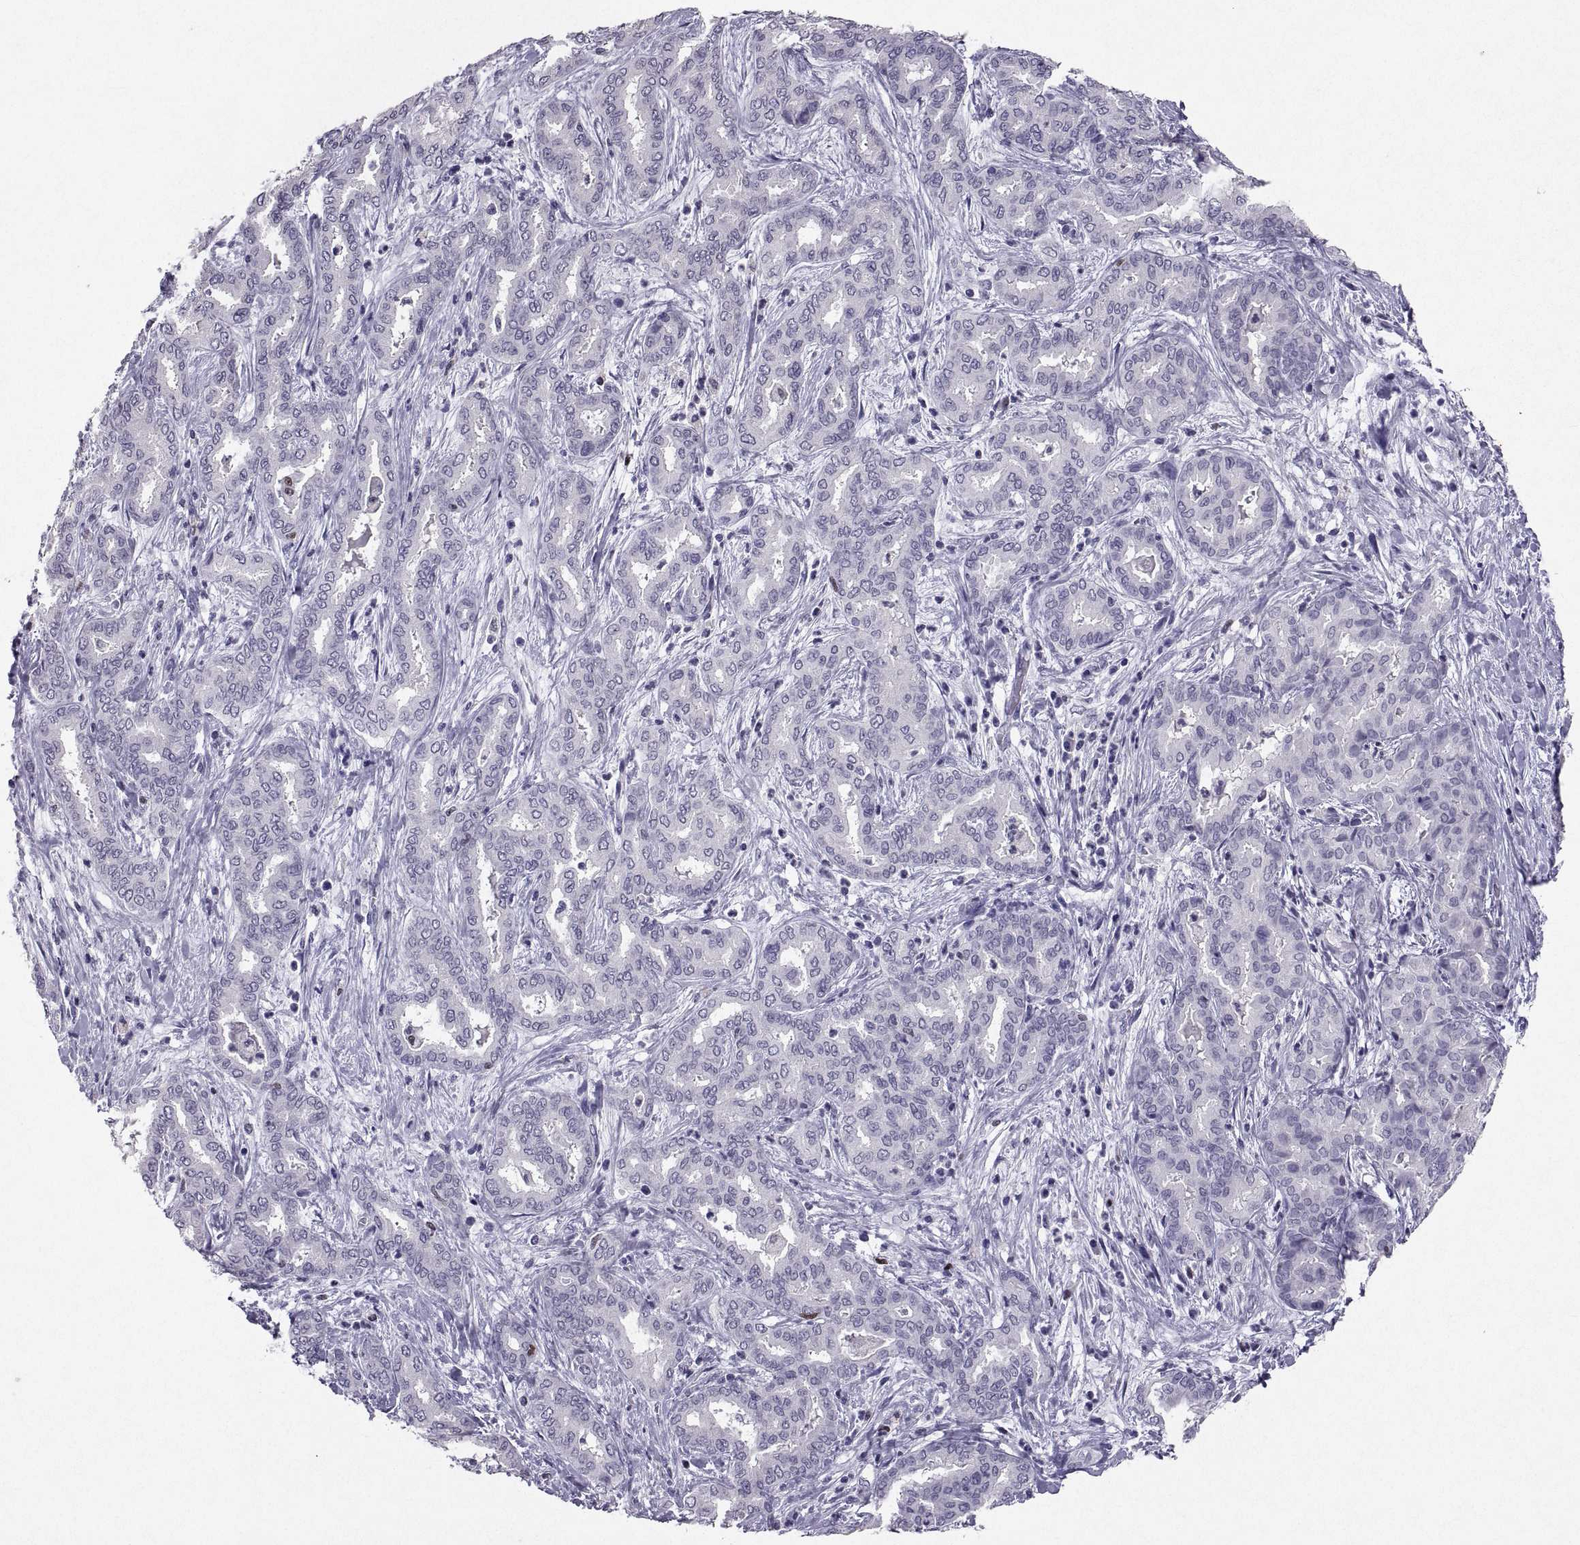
{"staining": {"intensity": "negative", "quantity": "none", "location": "none"}, "tissue": "liver cancer", "cell_type": "Tumor cells", "image_type": "cancer", "snomed": [{"axis": "morphology", "description": "Cholangiocarcinoma"}, {"axis": "topography", "description": "Liver"}], "caption": "Tumor cells are negative for protein expression in human cholangiocarcinoma (liver). (IHC, brightfield microscopy, high magnification).", "gene": "SOX21", "patient": {"sex": "female", "age": 64}}